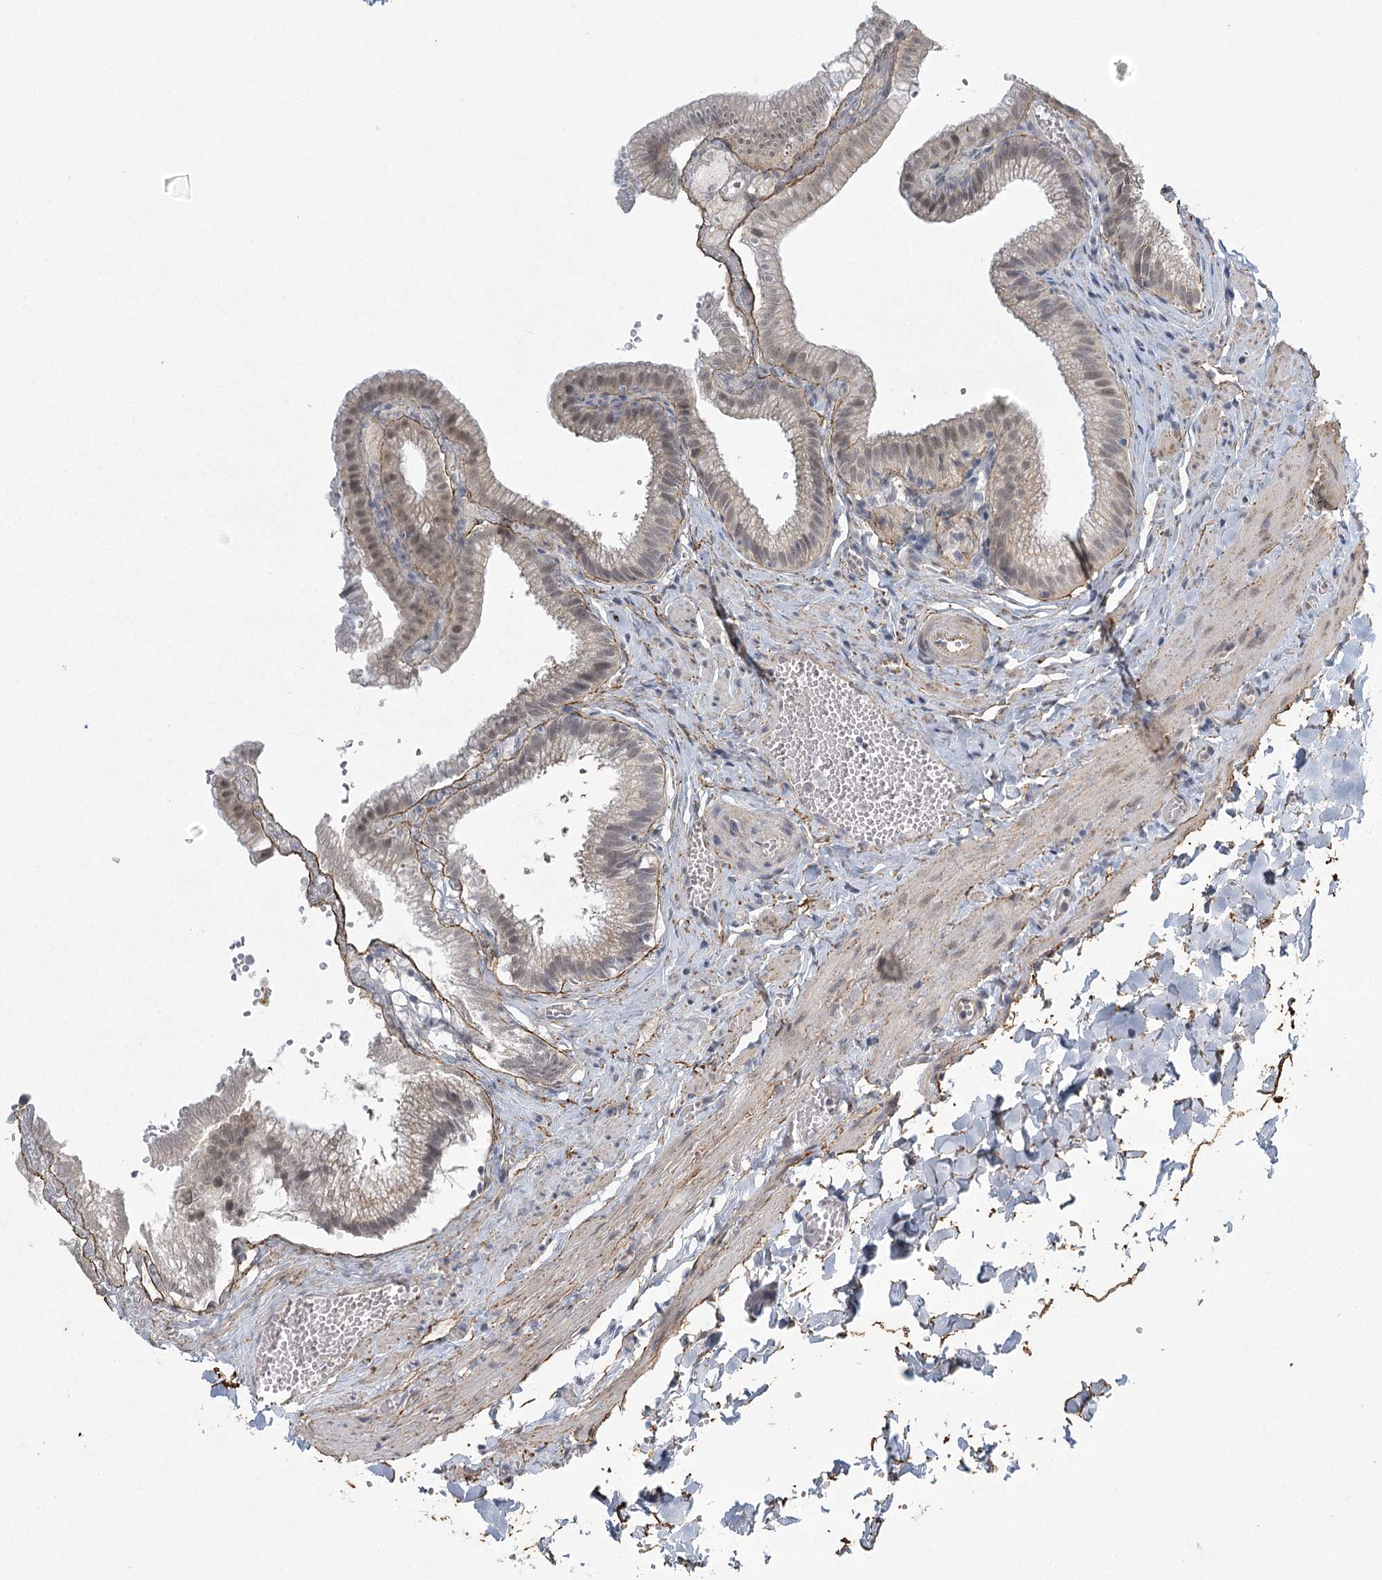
{"staining": {"intensity": "weak", "quantity": "25%-75%", "location": "nuclear"}, "tissue": "gallbladder", "cell_type": "Glandular cells", "image_type": "normal", "snomed": [{"axis": "morphology", "description": "Normal tissue, NOS"}, {"axis": "topography", "description": "Gallbladder"}], "caption": "Gallbladder stained with DAB (3,3'-diaminobenzidine) immunohistochemistry displays low levels of weak nuclear positivity in about 25%-75% of glandular cells.", "gene": "MED28", "patient": {"sex": "male", "age": 38}}